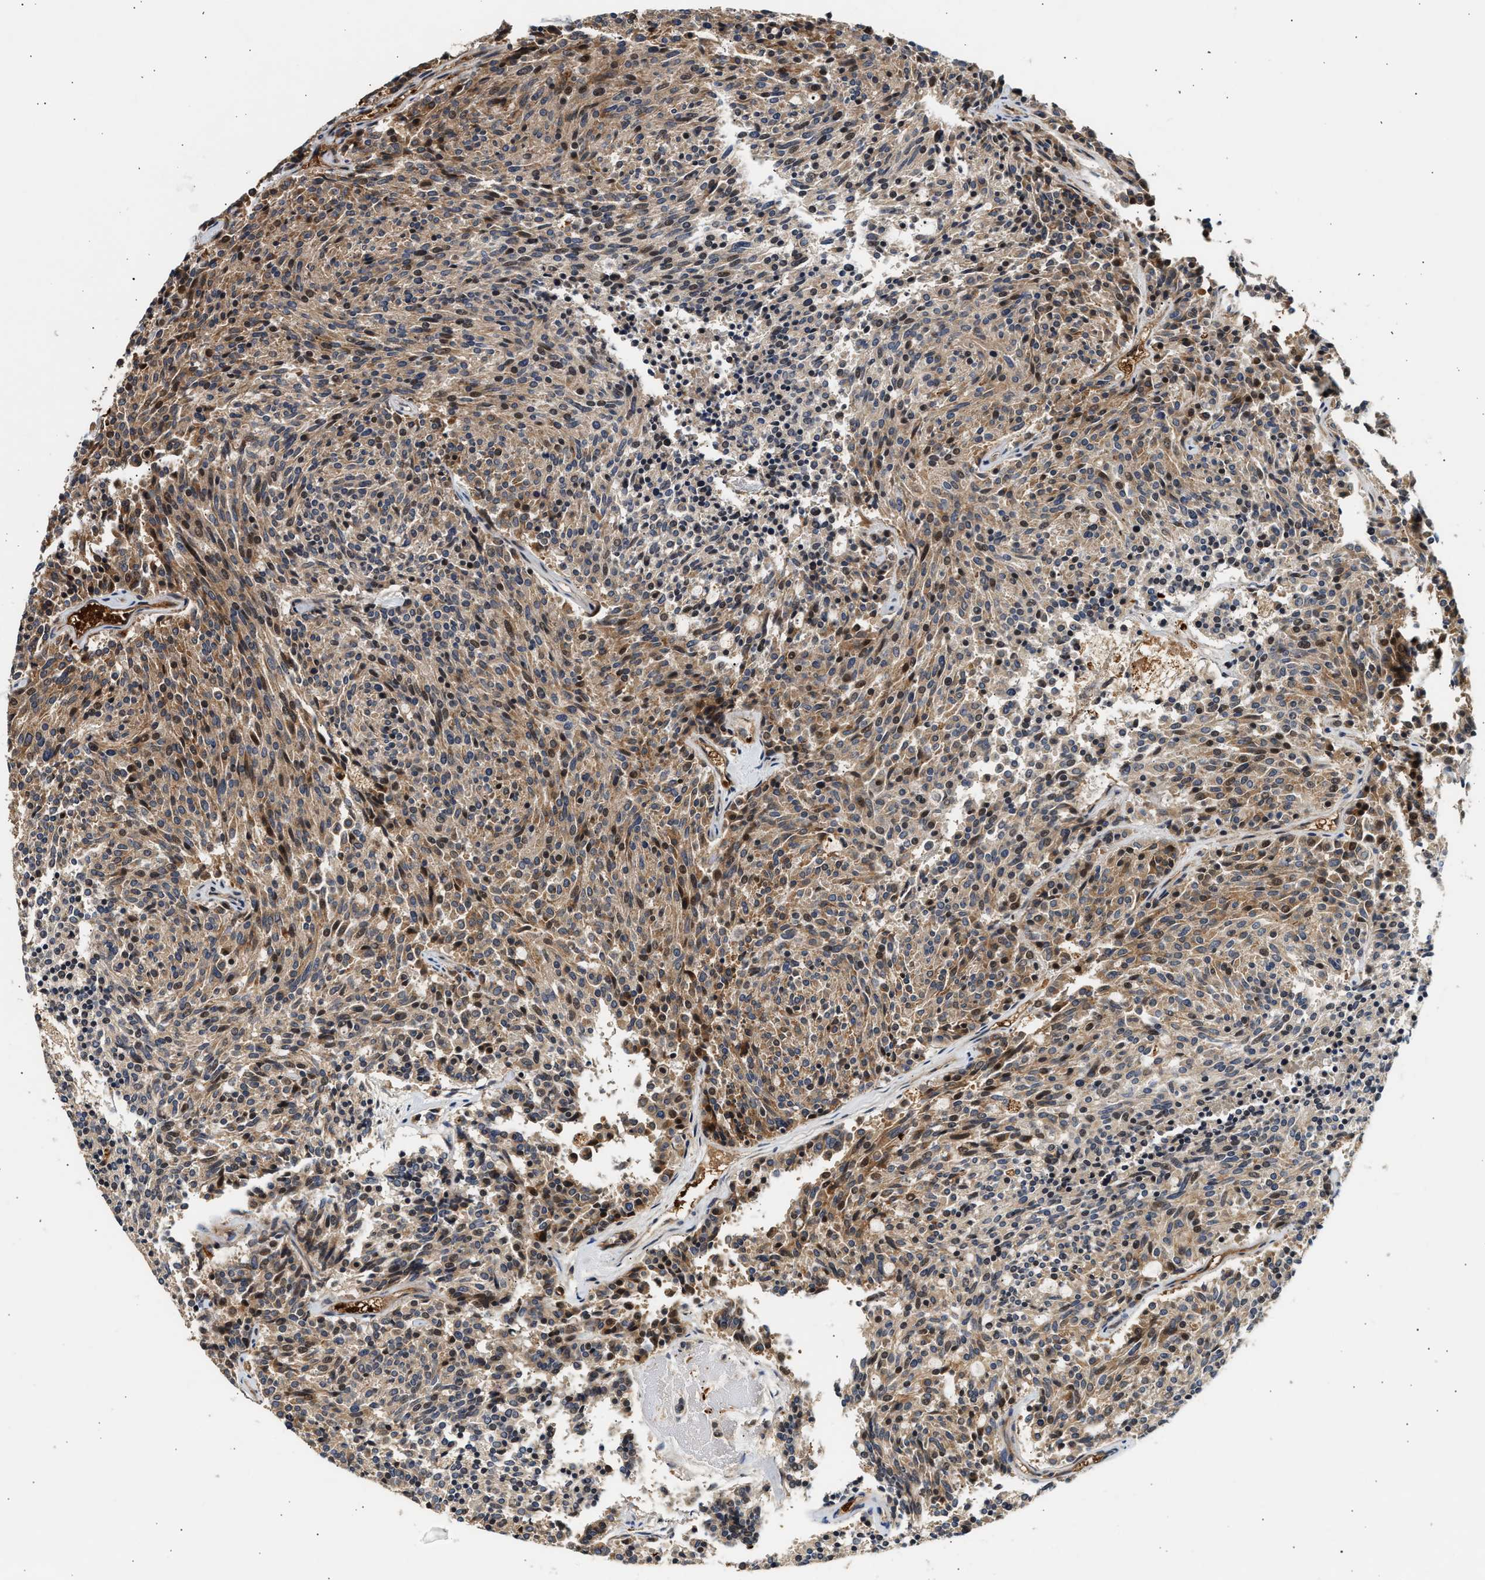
{"staining": {"intensity": "moderate", "quantity": ">75%", "location": "cytoplasmic/membranous,nuclear"}, "tissue": "carcinoid", "cell_type": "Tumor cells", "image_type": "cancer", "snomed": [{"axis": "morphology", "description": "Carcinoid, malignant, NOS"}, {"axis": "topography", "description": "Pancreas"}], "caption": "Carcinoid (malignant) stained with immunohistochemistry displays moderate cytoplasmic/membranous and nuclear positivity in approximately >75% of tumor cells.", "gene": "PLD3", "patient": {"sex": "female", "age": 54}}